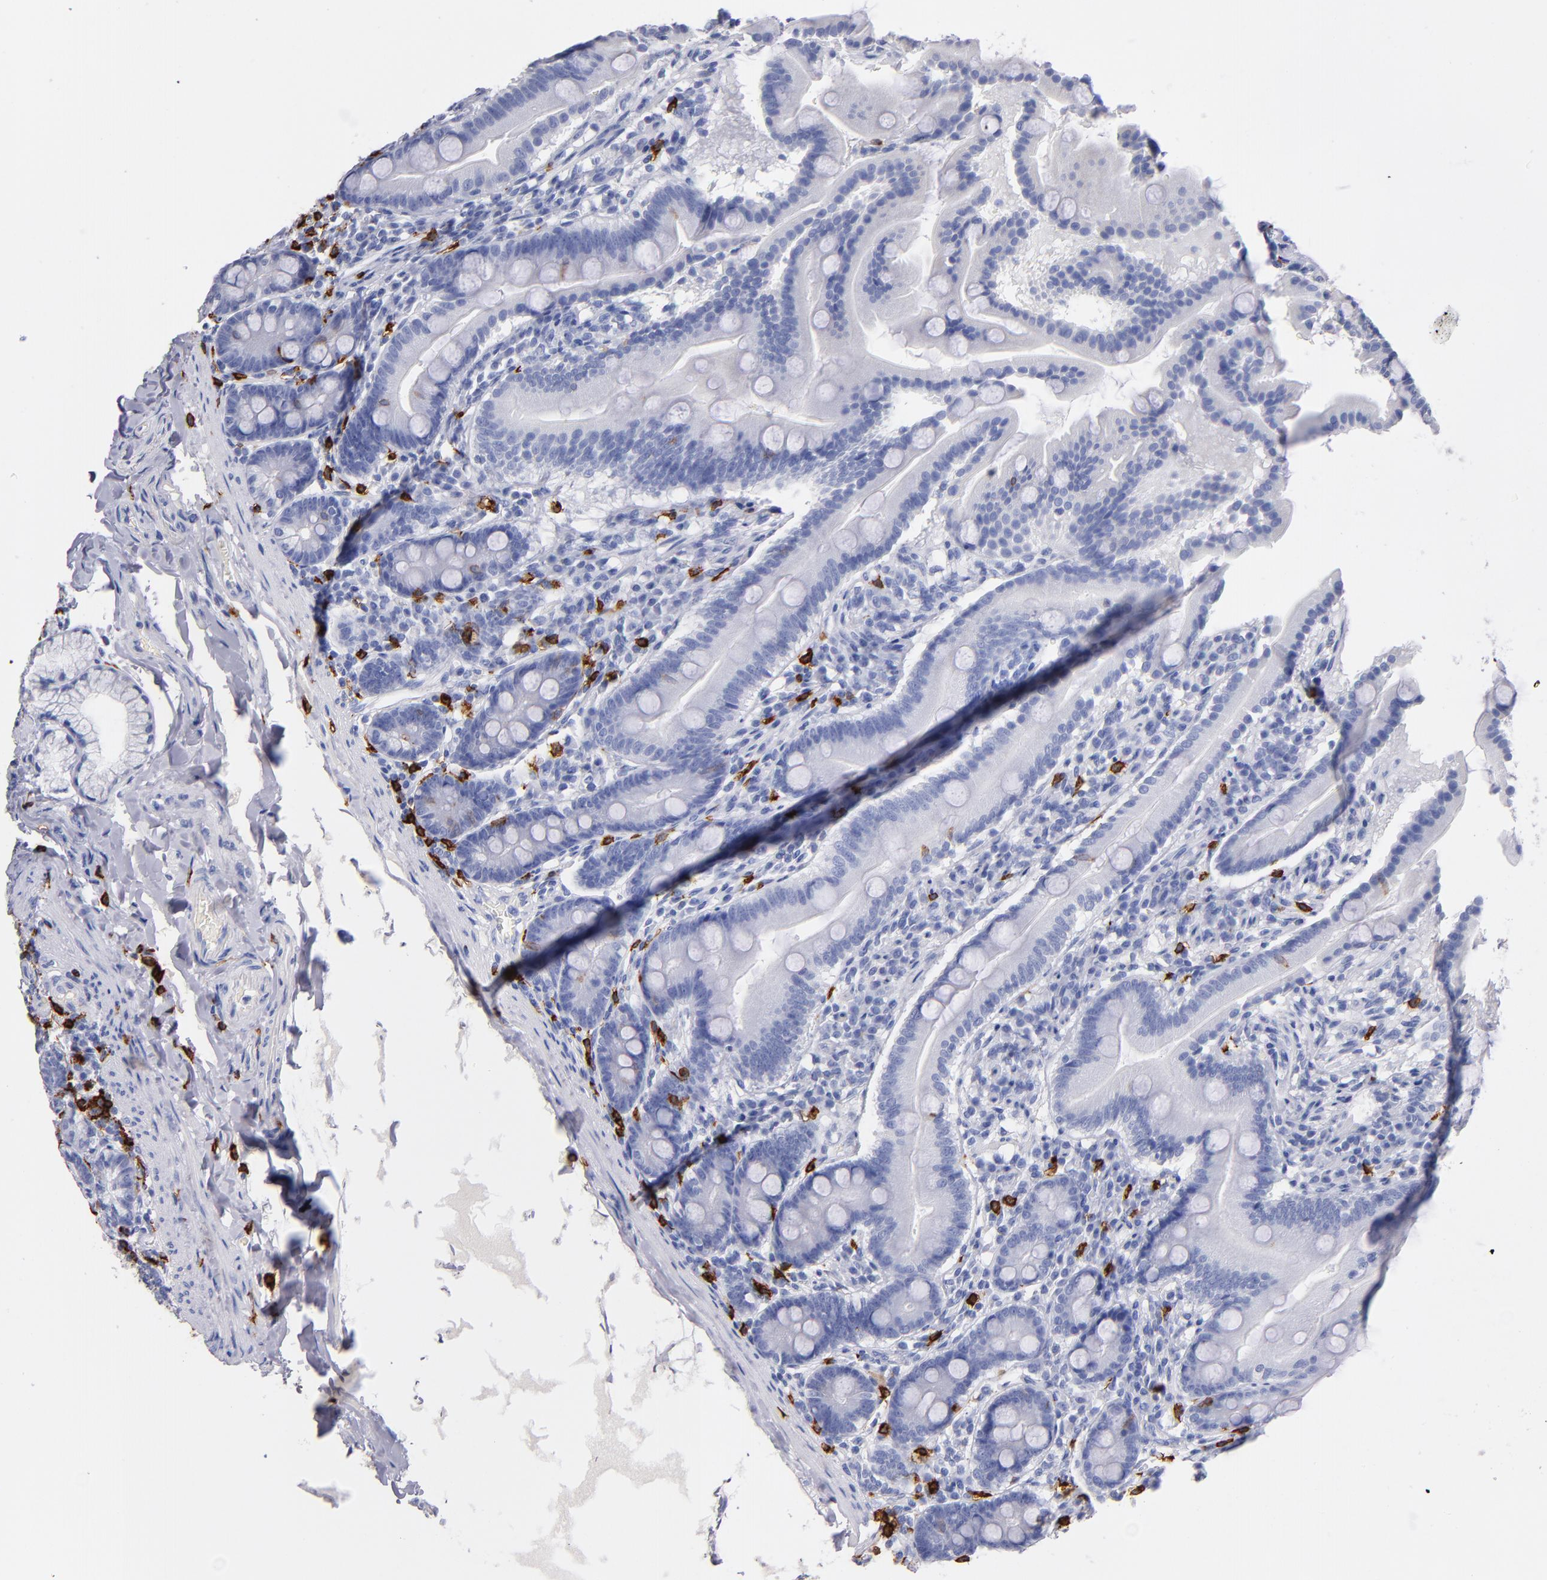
{"staining": {"intensity": "negative", "quantity": "none", "location": "none"}, "tissue": "duodenum", "cell_type": "Glandular cells", "image_type": "normal", "snomed": [{"axis": "morphology", "description": "Normal tissue, NOS"}, {"axis": "topography", "description": "Duodenum"}], "caption": "Immunohistochemistry photomicrograph of normal duodenum: duodenum stained with DAB (3,3'-diaminobenzidine) exhibits no significant protein staining in glandular cells. The staining was performed using DAB (3,3'-diaminobenzidine) to visualize the protein expression in brown, while the nuclei were stained in blue with hematoxylin (Magnification: 20x).", "gene": "KIT", "patient": {"sex": "male", "age": 50}}